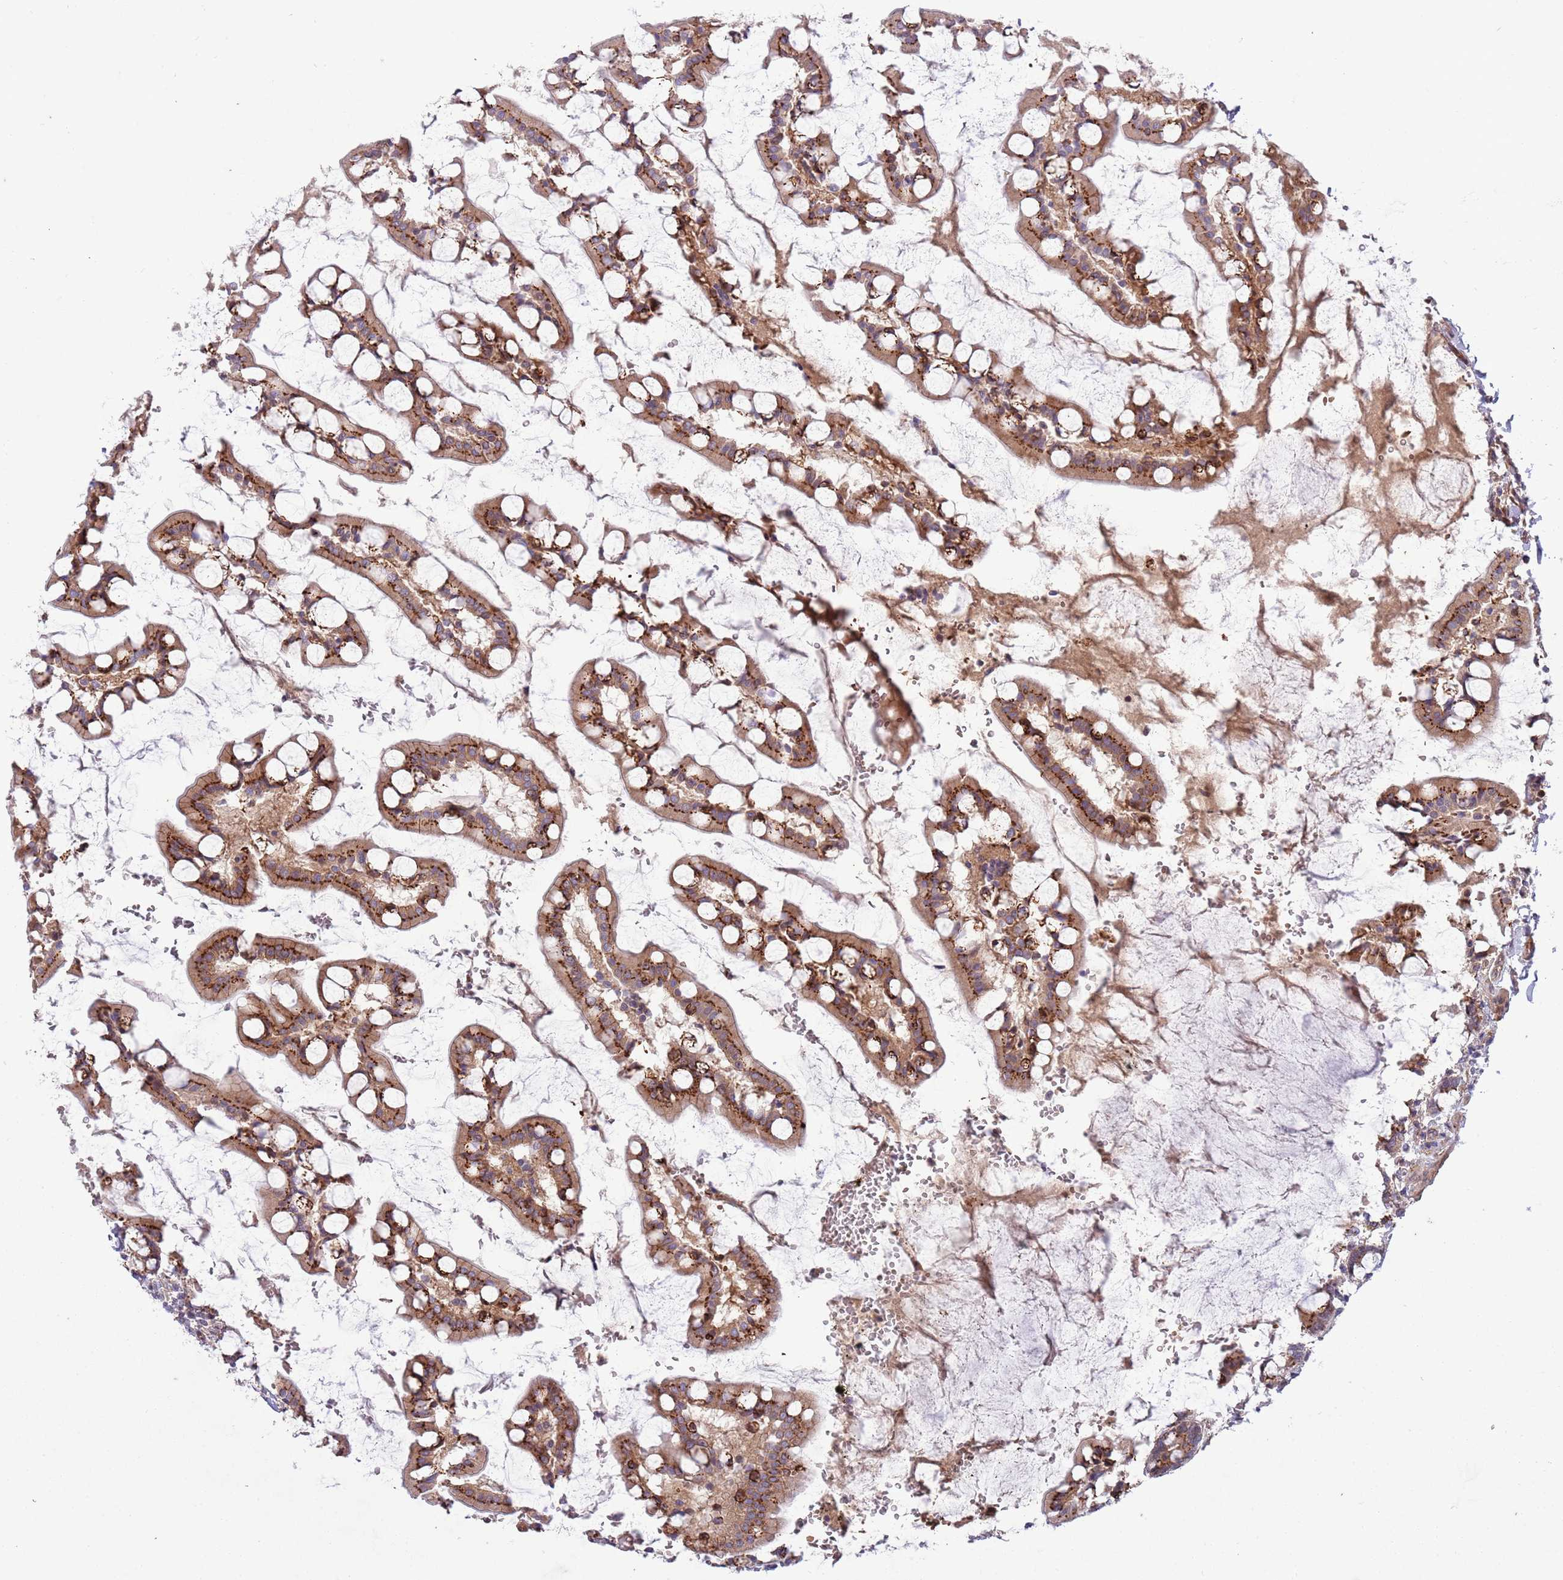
{"staining": {"intensity": "strong", "quantity": ">75%", "location": "cytoplasmic/membranous"}, "tissue": "small intestine", "cell_type": "Glandular cells", "image_type": "normal", "snomed": [{"axis": "morphology", "description": "Normal tissue, NOS"}, {"axis": "topography", "description": "Small intestine"}], "caption": "Protein staining exhibits strong cytoplasmic/membranous expression in about >75% of glandular cells in unremarkable small intestine.", "gene": "ITGB6", "patient": {"sex": "male", "age": 52}}